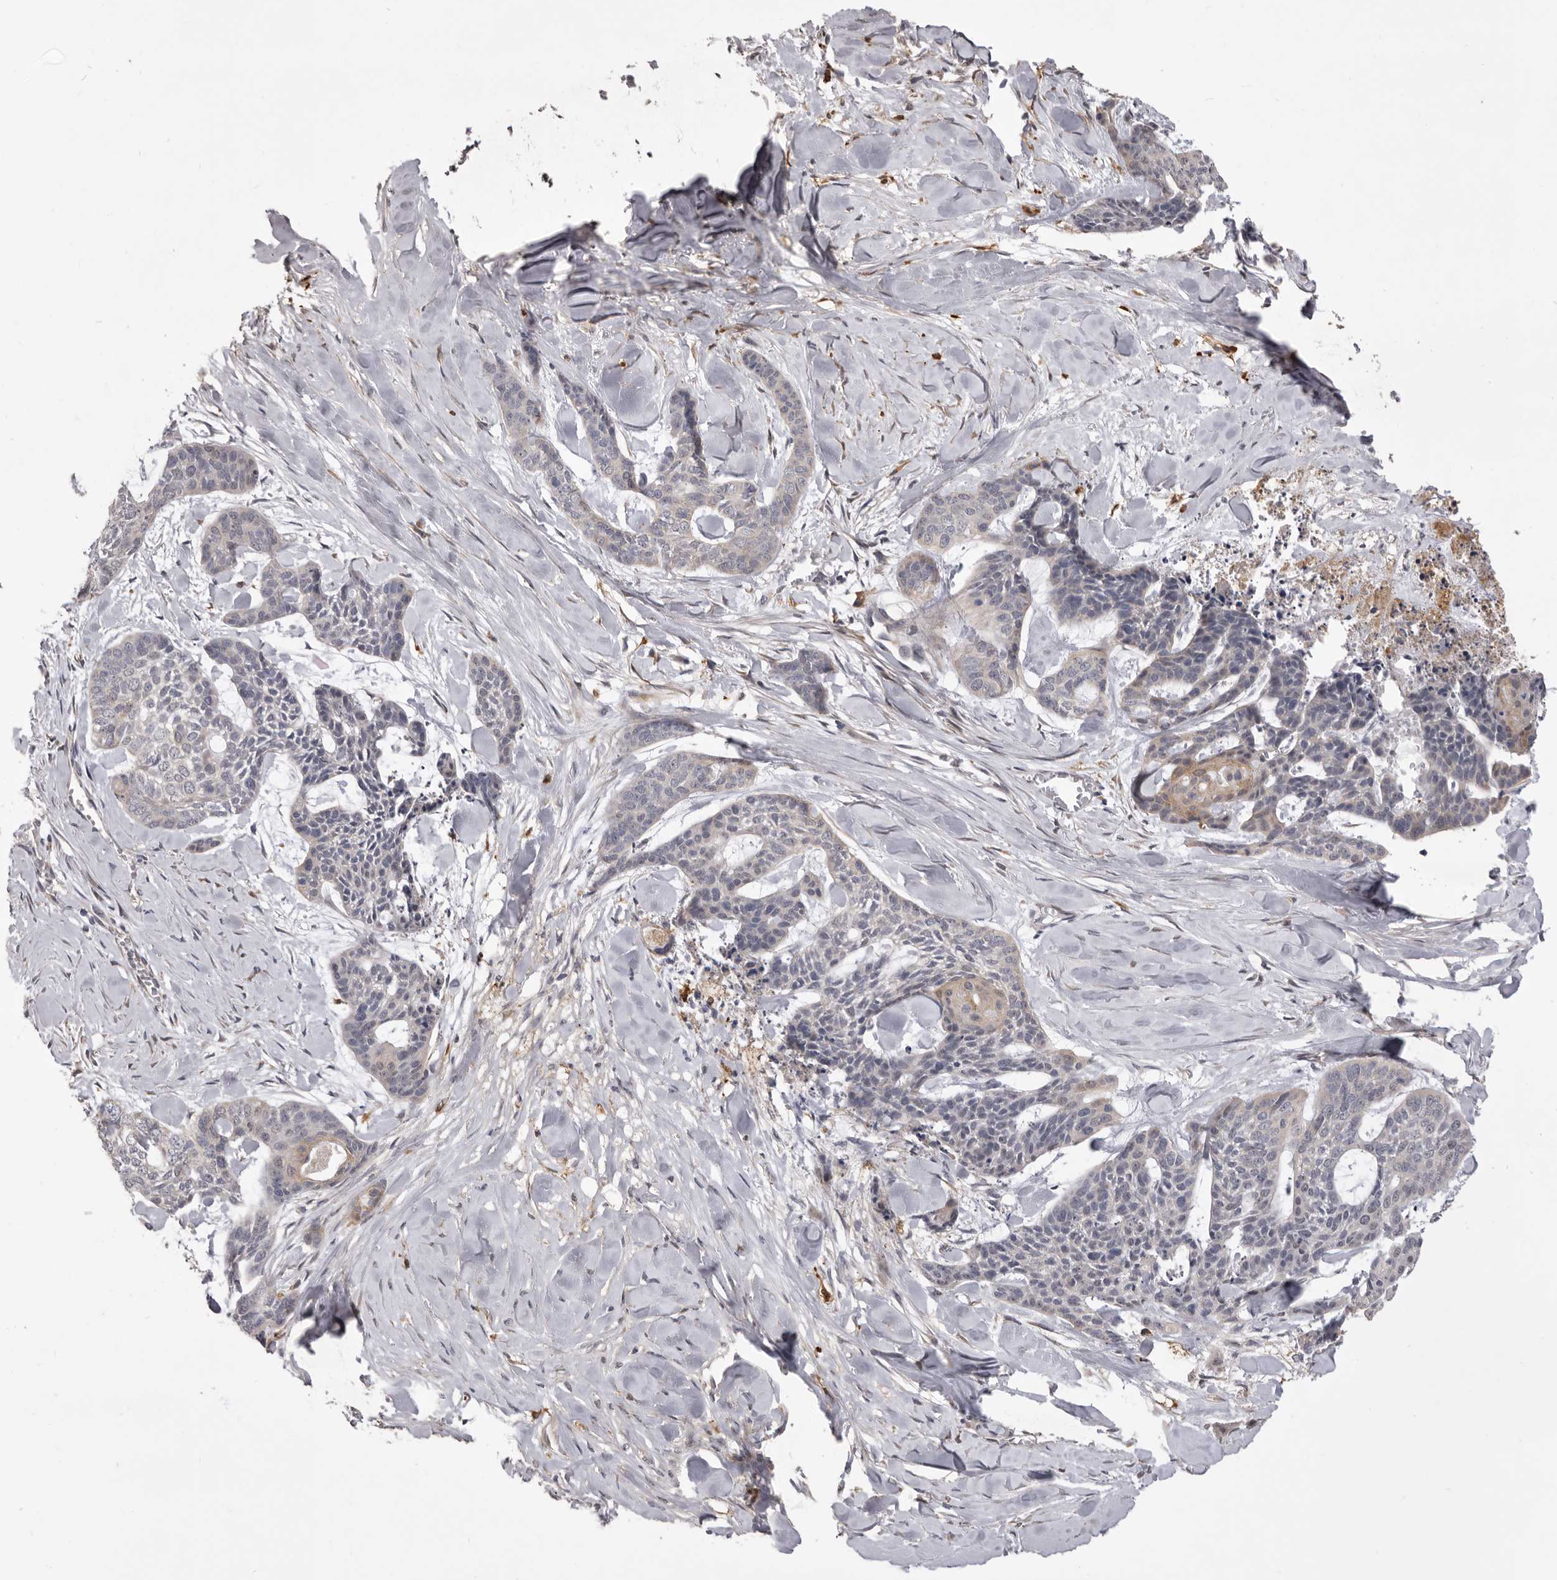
{"staining": {"intensity": "weak", "quantity": "<25%", "location": "cytoplasmic/membranous"}, "tissue": "skin cancer", "cell_type": "Tumor cells", "image_type": "cancer", "snomed": [{"axis": "morphology", "description": "Basal cell carcinoma"}, {"axis": "topography", "description": "Skin"}], "caption": "Image shows no significant protein staining in tumor cells of basal cell carcinoma (skin).", "gene": "VPS45", "patient": {"sex": "female", "age": 64}}